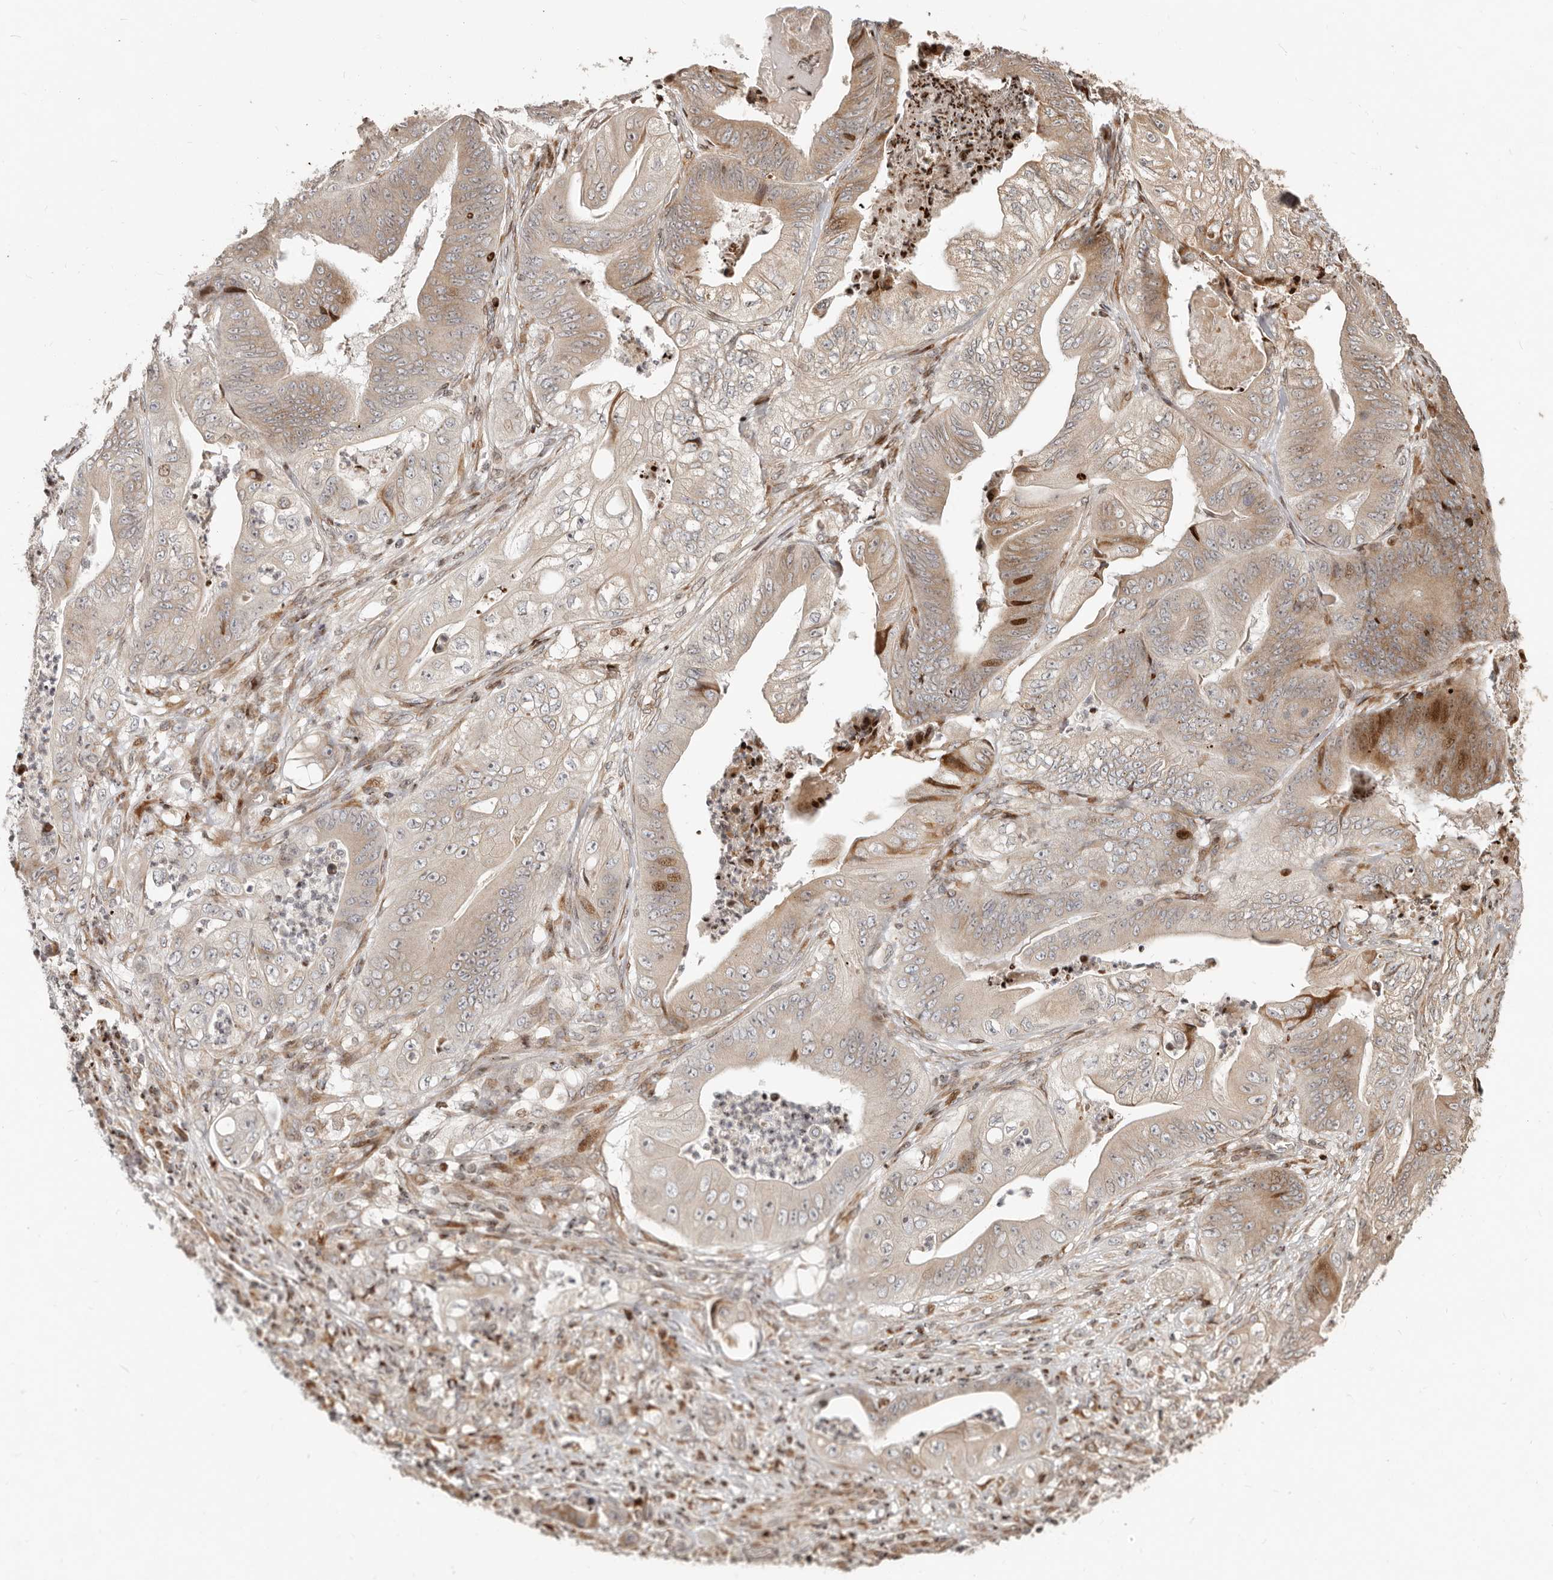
{"staining": {"intensity": "moderate", "quantity": "<25%", "location": "cytoplasmic/membranous,nuclear"}, "tissue": "stomach cancer", "cell_type": "Tumor cells", "image_type": "cancer", "snomed": [{"axis": "morphology", "description": "Adenocarcinoma, NOS"}, {"axis": "topography", "description": "Stomach"}], "caption": "Human stomach adenocarcinoma stained with a brown dye shows moderate cytoplasmic/membranous and nuclear positive staining in approximately <25% of tumor cells.", "gene": "TRIM4", "patient": {"sex": "female", "age": 73}}